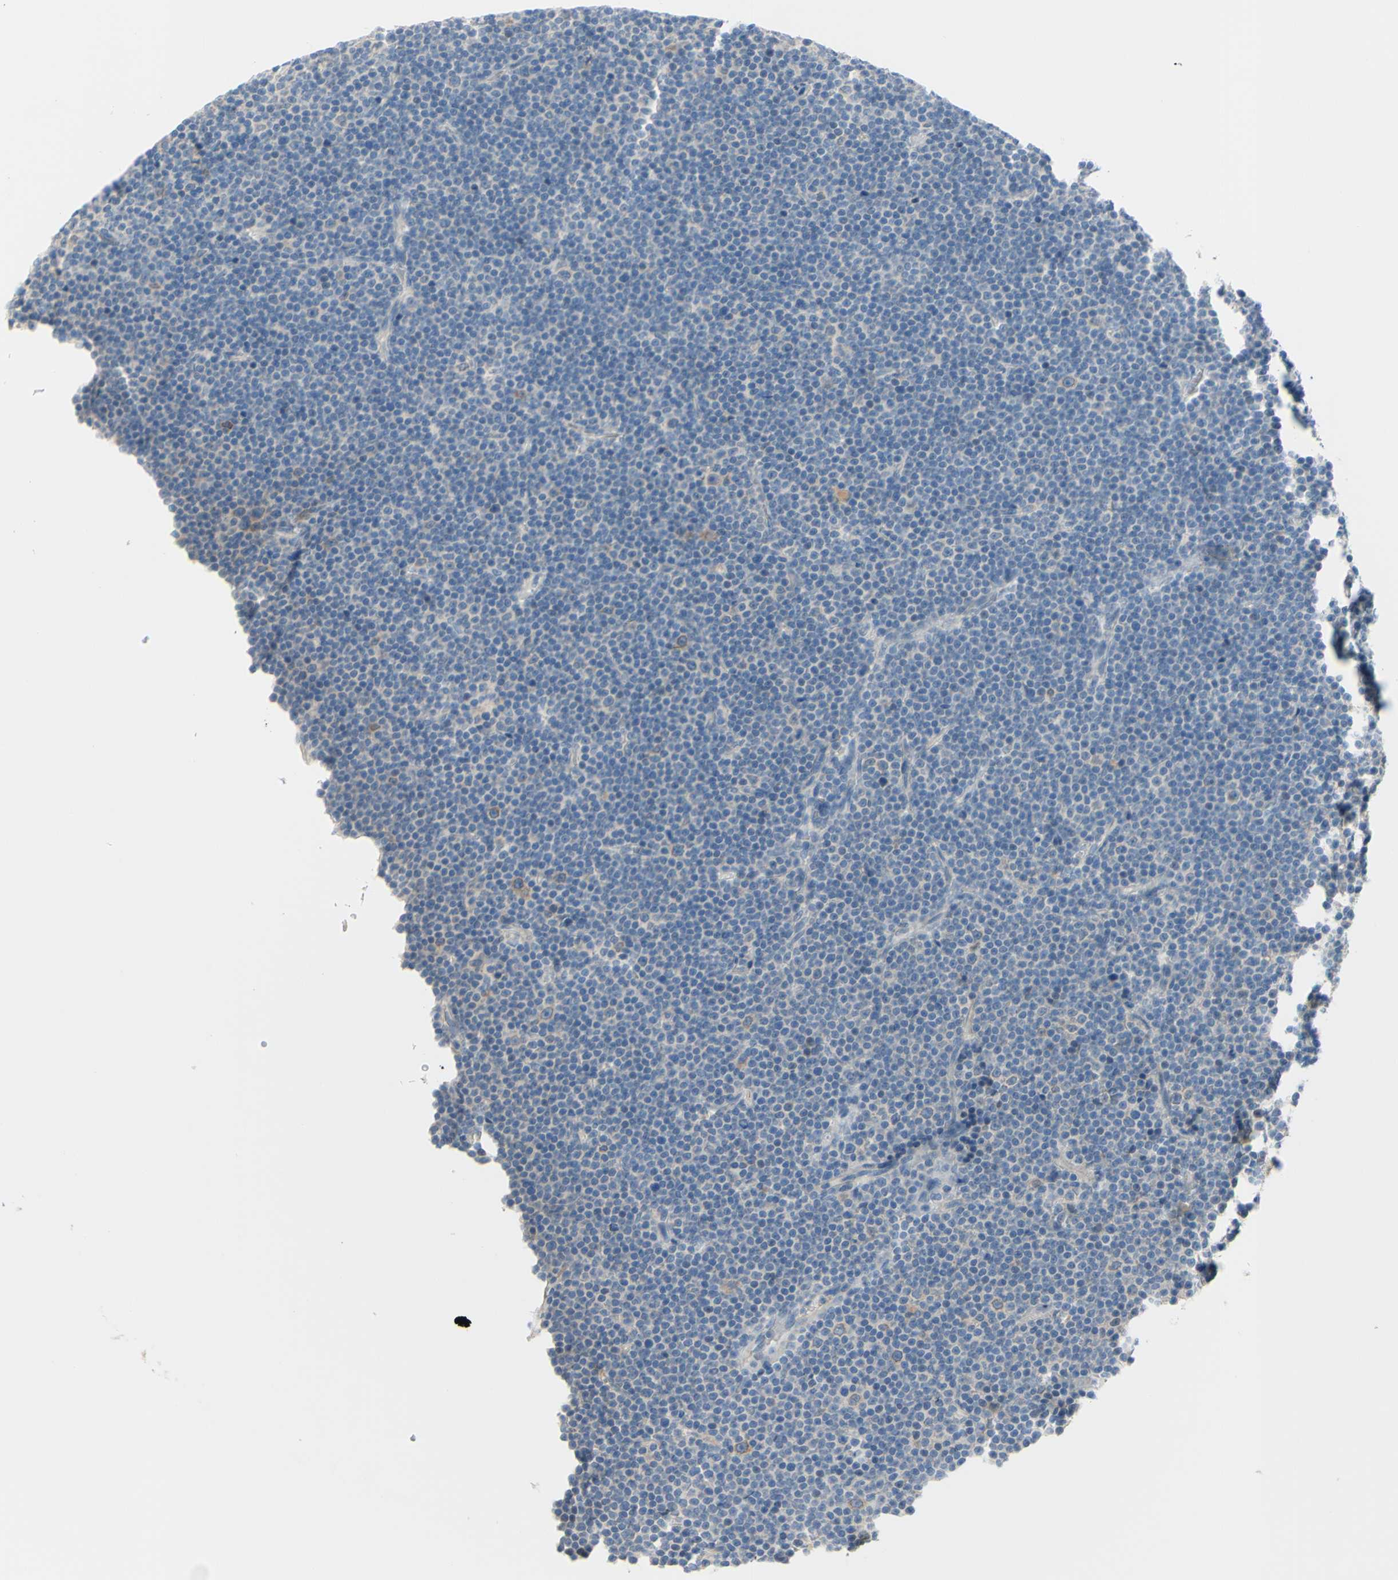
{"staining": {"intensity": "negative", "quantity": "none", "location": "none"}, "tissue": "lymphoma", "cell_type": "Tumor cells", "image_type": "cancer", "snomed": [{"axis": "morphology", "description": "Malignant lymphoma, non-Hodgkin's type, Low grade"}, {"axis": "topography", "description": "Lymph node"}], "caption": "Immunohistochemistry (IHC) photomicrograph of human malignant lymphoma, non-Hodgkin's type (low-grade) stained for a protein (brown), which demonstrates no staining in tumor cells.", "gene": "FDFT1", "patient": {"sex": "female", "age": 67}}